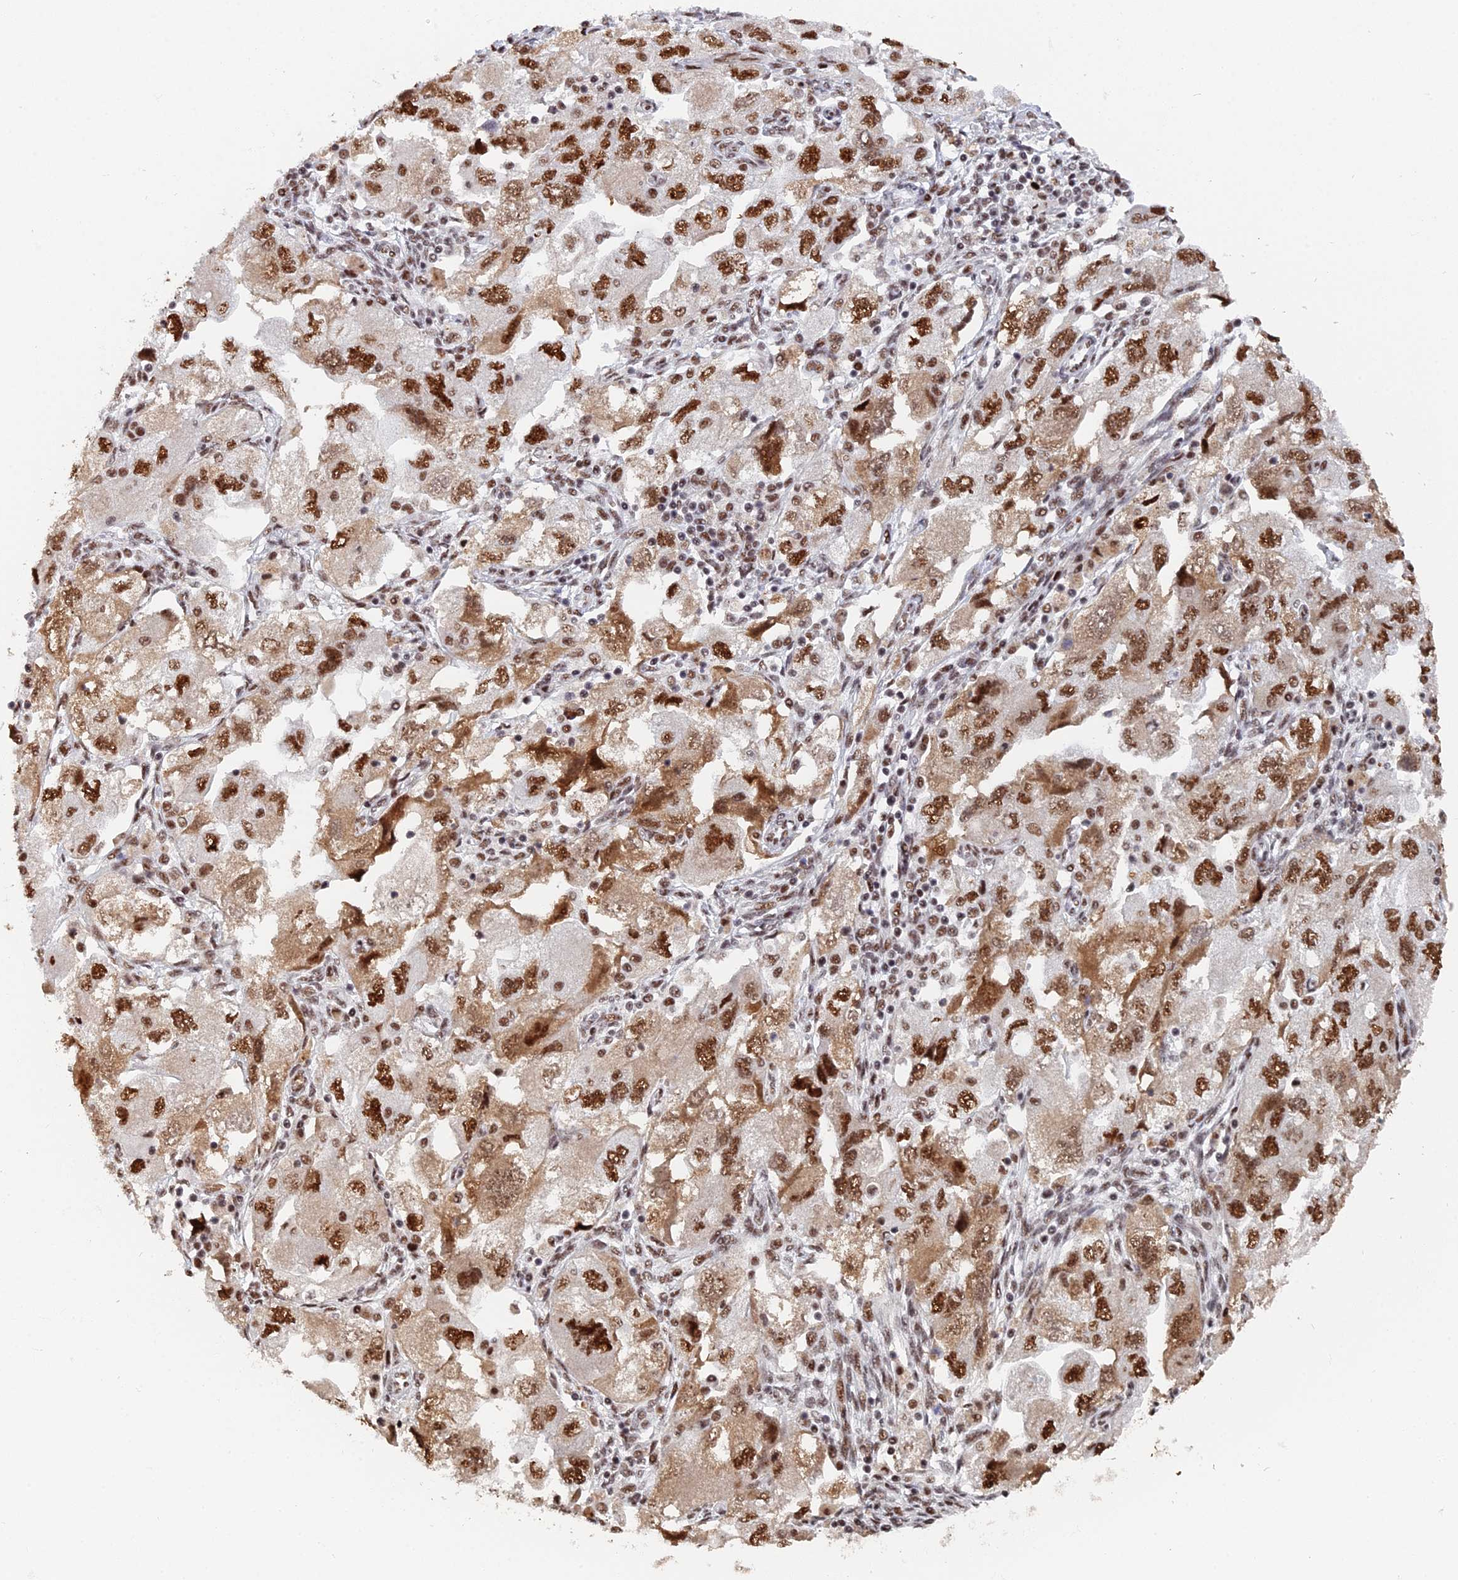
{"staining": {"intensity": "strong", "quantity": ">75%", "location": "cytoplasmic/membranous,nuclear"}, "tissue": "ovarian cancer", "cell_type": "Tumor cells", "image_type": "cancer", "snomed": [{"axis": "morphology", "description": "Carcinoma, NOS"}, {"axis": "morphology", "description": "Cystadenocarcinoma, serous, NOS"}, {"axis": "topography", "description": "Ovary"}], "caption": "The photomicrograph reveals a brown stain indicating the presence of a protein in the cytoplasmic/membranous and nuclear of tumor cells in ovarian cancer.", "gene": "SF3B3", "patient": {"sex": "female", "age": 69}}